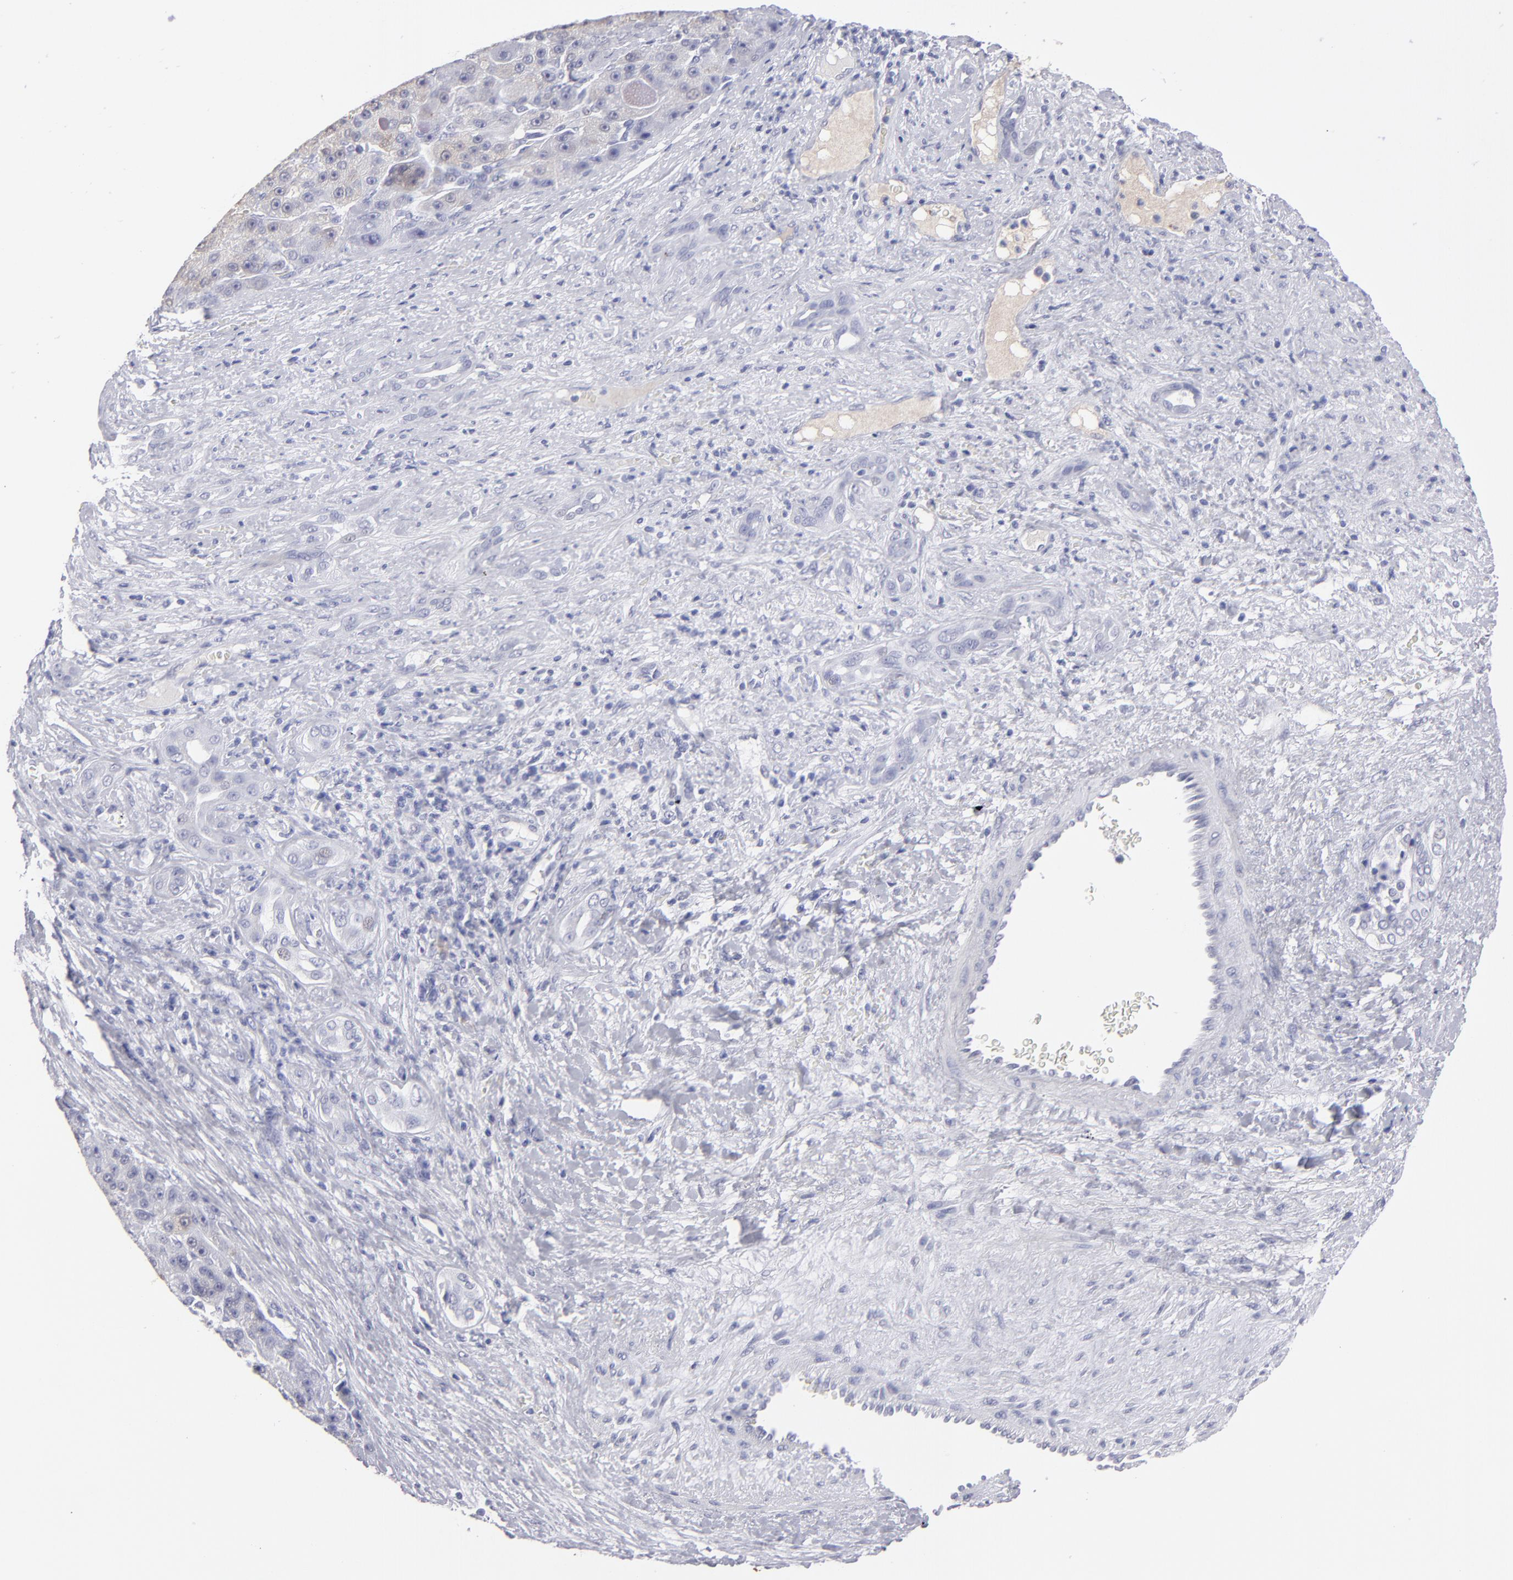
{"staining": {"intensity": "weak", "quantity": "<25%", "location": "cytoplasmic/membranous"}, "tissue": "liver cancer", "cell_type": "Tumor cells", "image_type": "cancer", "snomed": [{"axis": "morphology", "description": "Carcinoma, Hepatocellular, NOS"}, {"axis": "topography", "description": "Liver"}], "caption": "DAB (3,3'-diaminobenzidine) immunohistochemical staining of human liver cancer (hepatocellular carcinoma) displays no significant expression in tumor cells.", "gene": "ALDOB", "patient": {"sex": "male", "age": 76}}